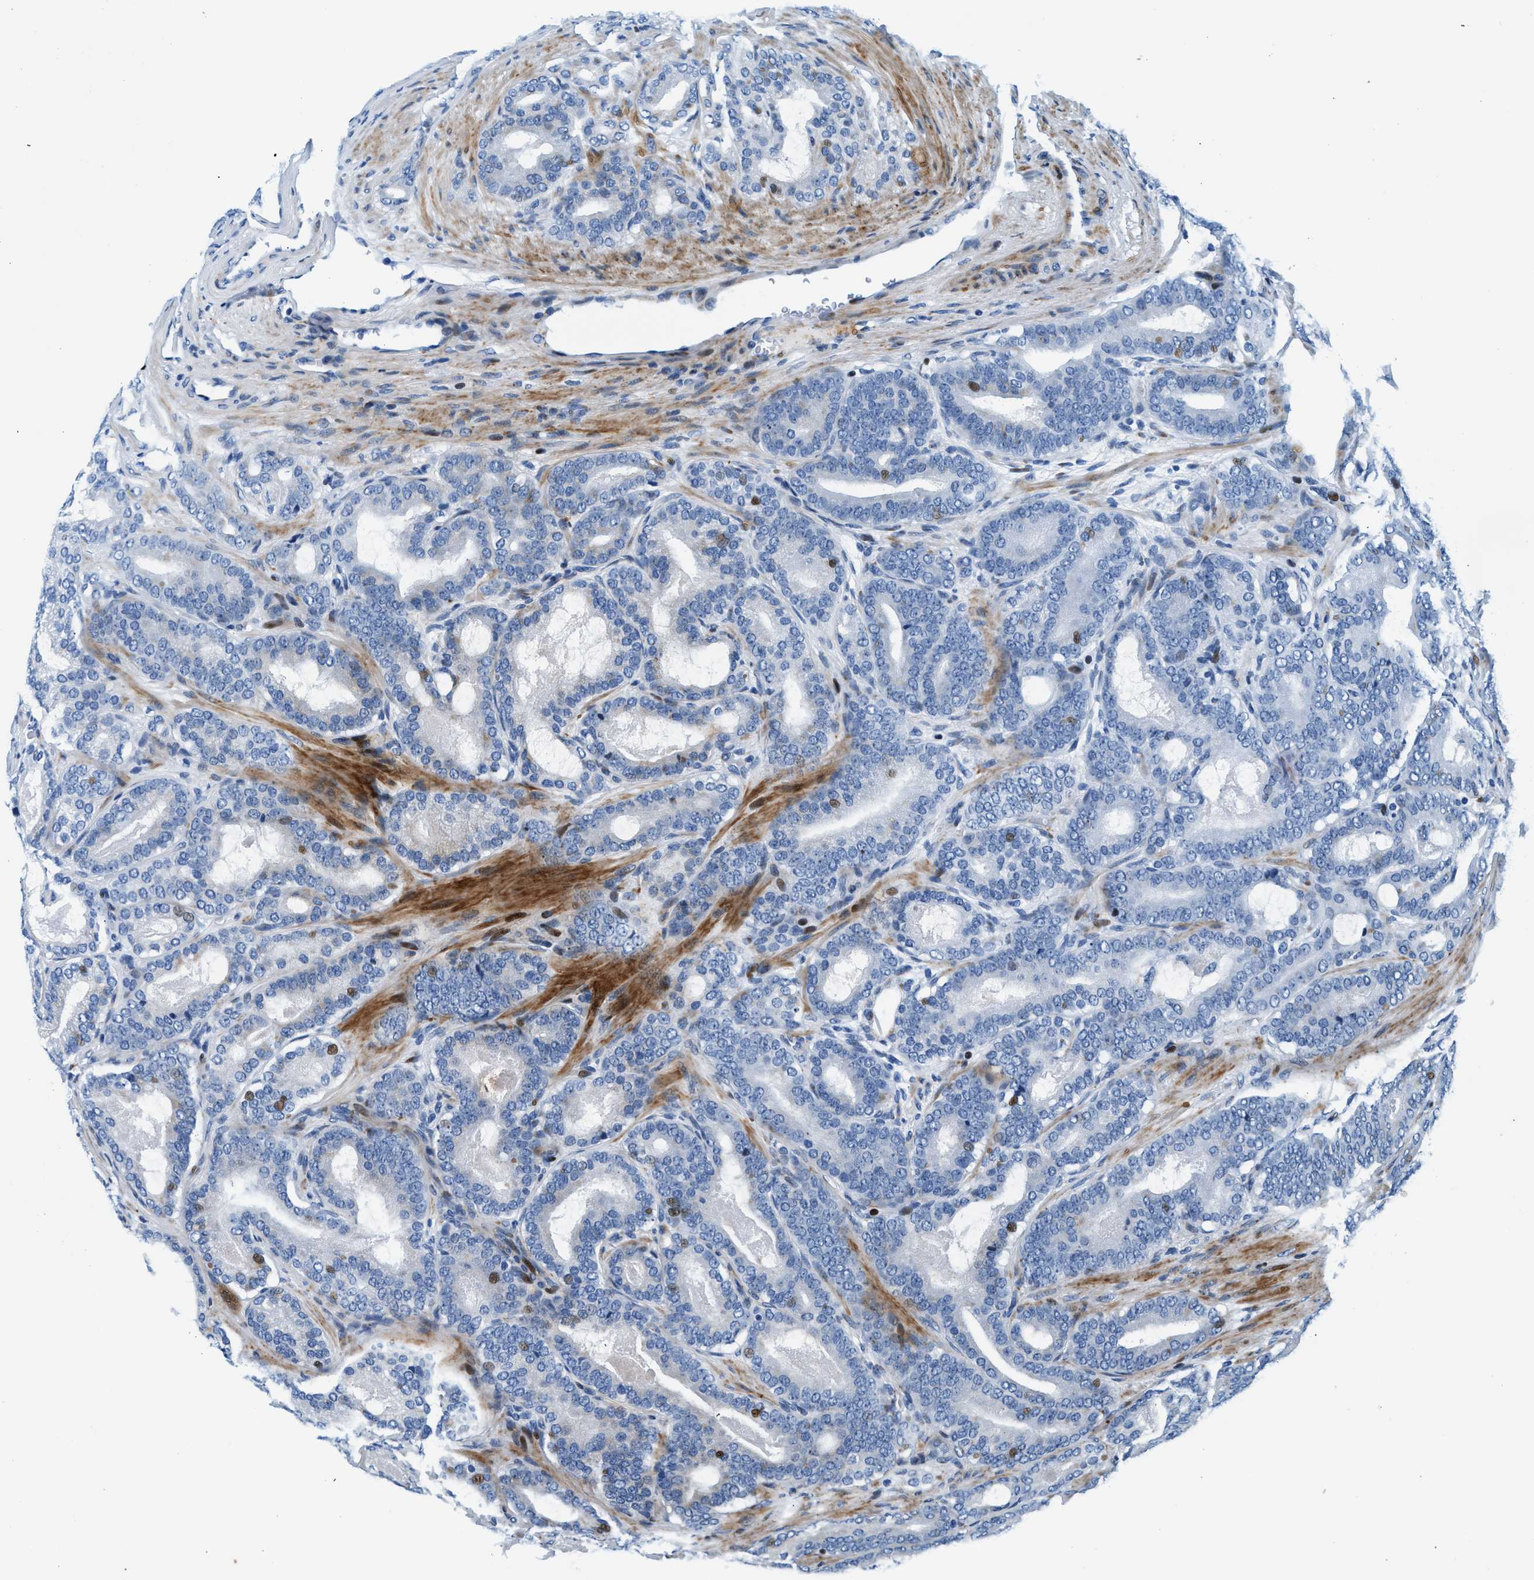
{"staining": {"intensity": "moderate", "quantity": "<25%", "location": "nuclear"}, "tissue": "prostate cancer", "cell_type": "Tumor cells", "image_type": "cancer", "snomed": [{"axis": "morphology", "description": "Adenocarcinoma, High grade"}, {"axis": "topography", "description": "Prostate"}], "caption": "High-magnification brightfield microscopy of prostate cancer (high-grade adenocarcinoma) stained with DAB (3,3'-diaminobenzidine) (brown) and counterstained with hematoxylin (blue). tumor cells exhibit moderate nuclear staining is appreciated in about<25% of cells.", "gene": "VPS53", "patient": {"sex": "male", "age": 60}}